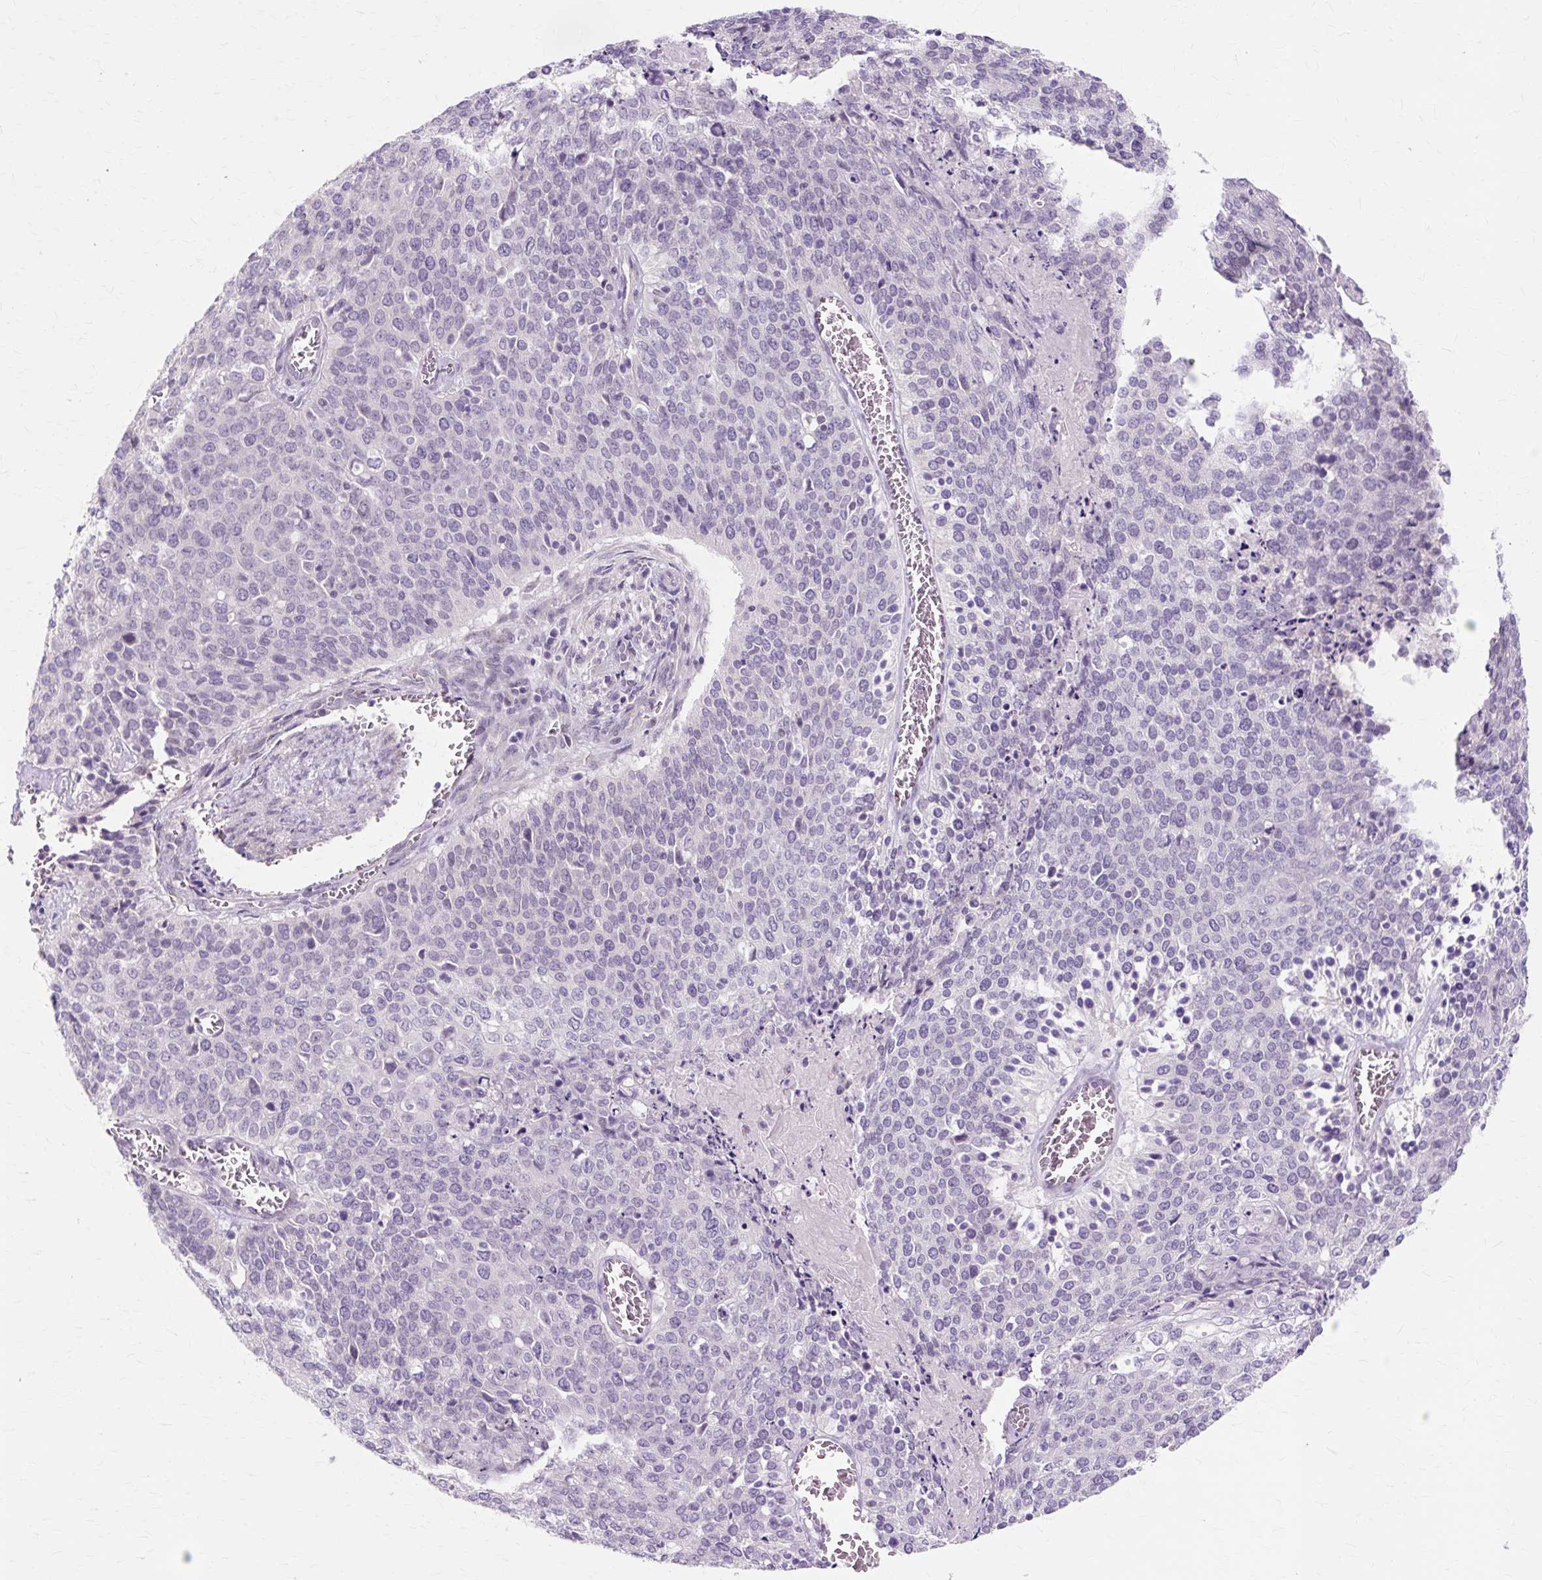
{"staining": {"intensity": "negative", "quantity": "none", "location": "none"}, "tissue": "cervical cancer", "cell_type": "Tumor cells", "image_type": "cancer", "snomed": [{"axis": "morphology", "description": "Squamous cell carcinoma, NOS"}, {"axis": "topography", "description": "Cervix"}], "caption": "Immunohistochemistry (IHC) histopathology image of cervical cancer stained for a protein (brown), which exhibits no staining in tumor cells. Brightfield microscopy of immunohistochemistry stained with DAB (brown) and hematoxylin (blue), captured at high magnification.", "gene": "ZNF35", "patient": {"sex": "female", "age": 39}}